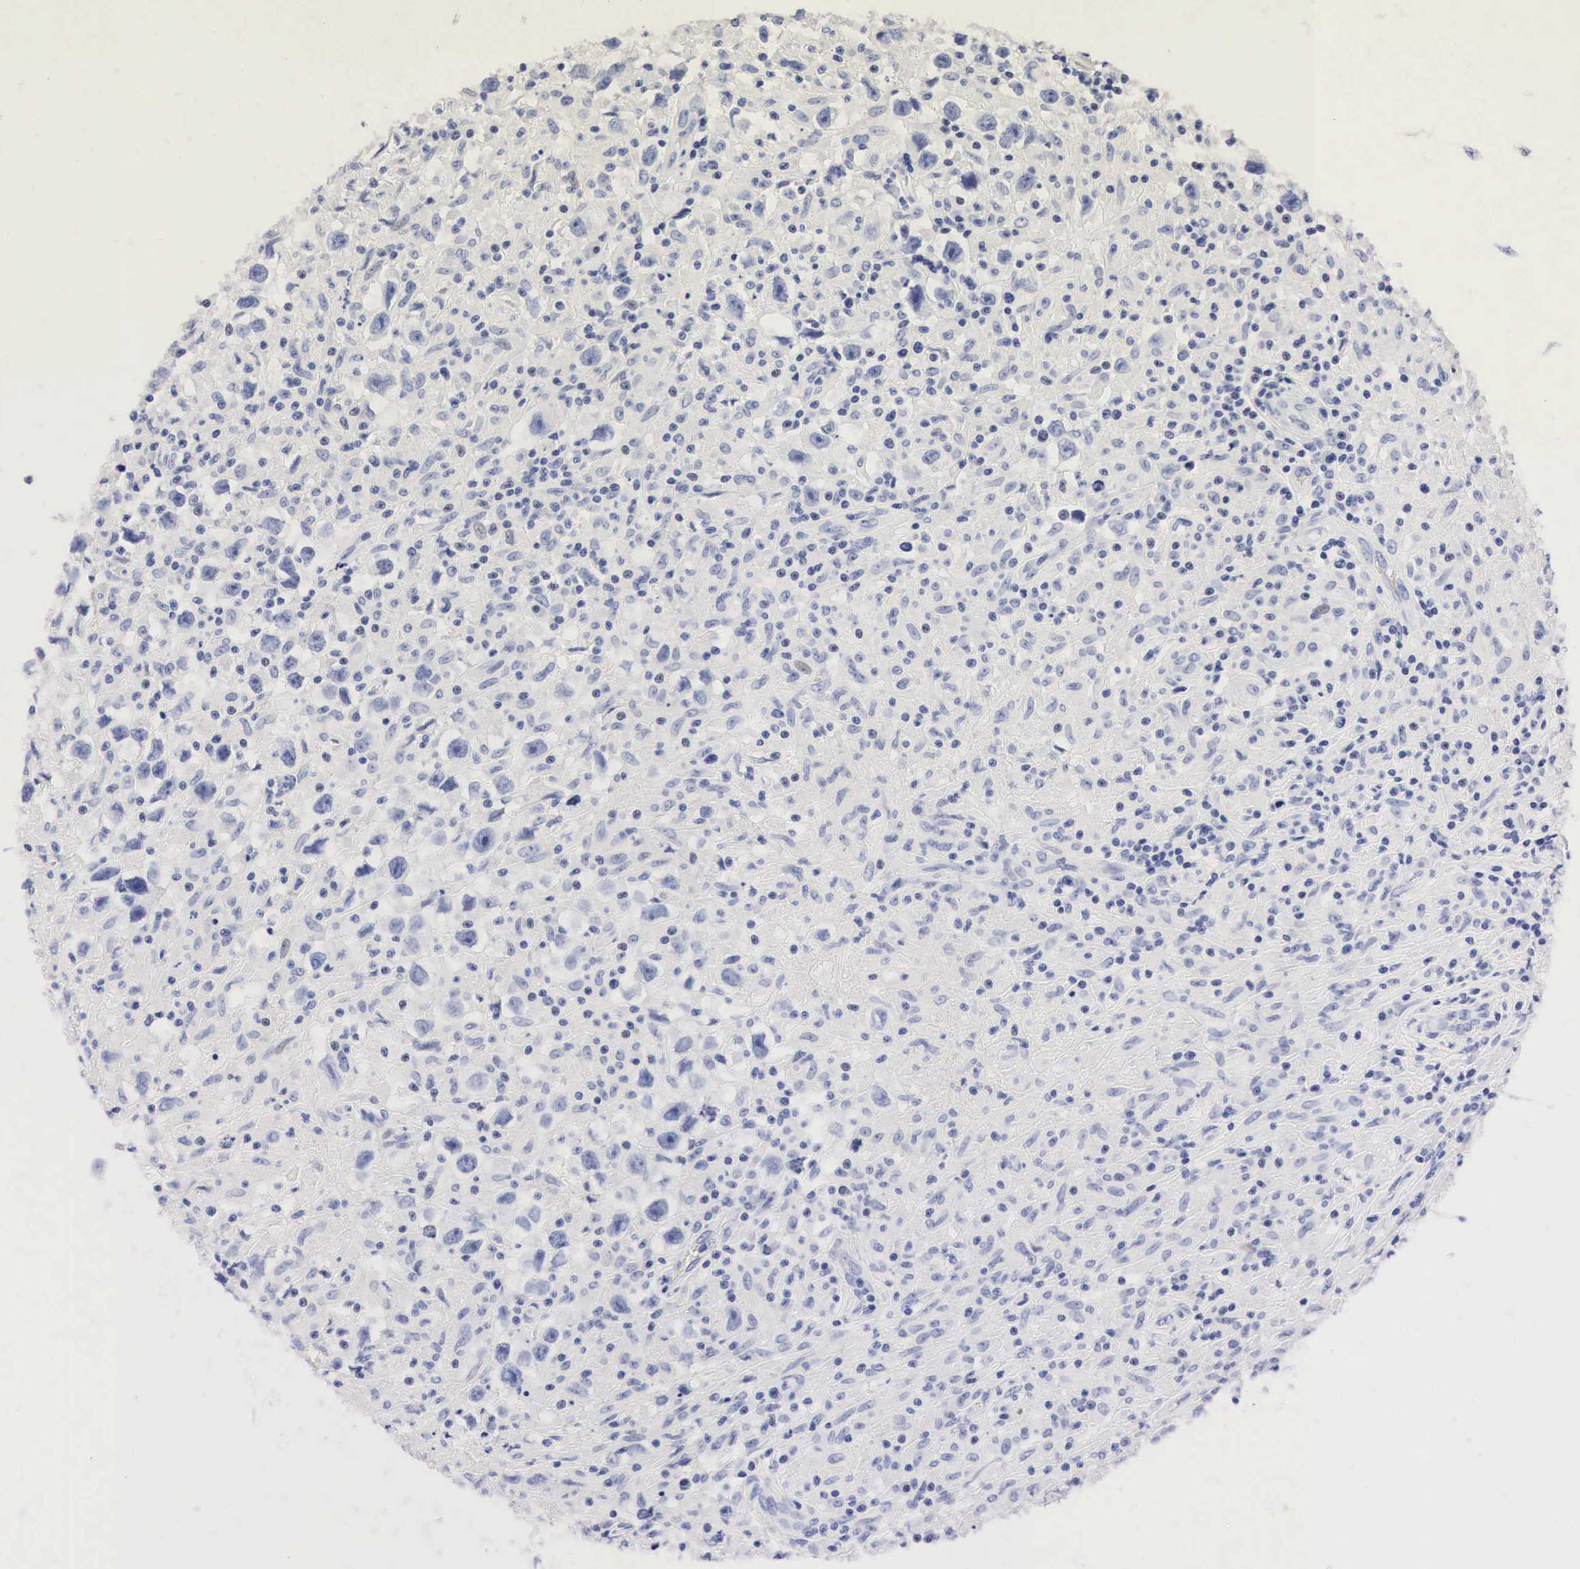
{"staining": {"intensity": "negative", "quantity": "none", "location": "none"}, "tissue": "testis cancer", "cell_type": "Tumor cells", "image_type": "cancer", "snomed": [{"axis": "morphology", "description": "Seminoma, NOS"}, {"axis": "topography", "description": "Testis"}], "caption": "This is an immunohistochemistry (IHC) image of human seminoma (testis). There is no expression in tumor cells.", "gene": "NKX2-1", "patient": {"sex": "male", "age": 34}}